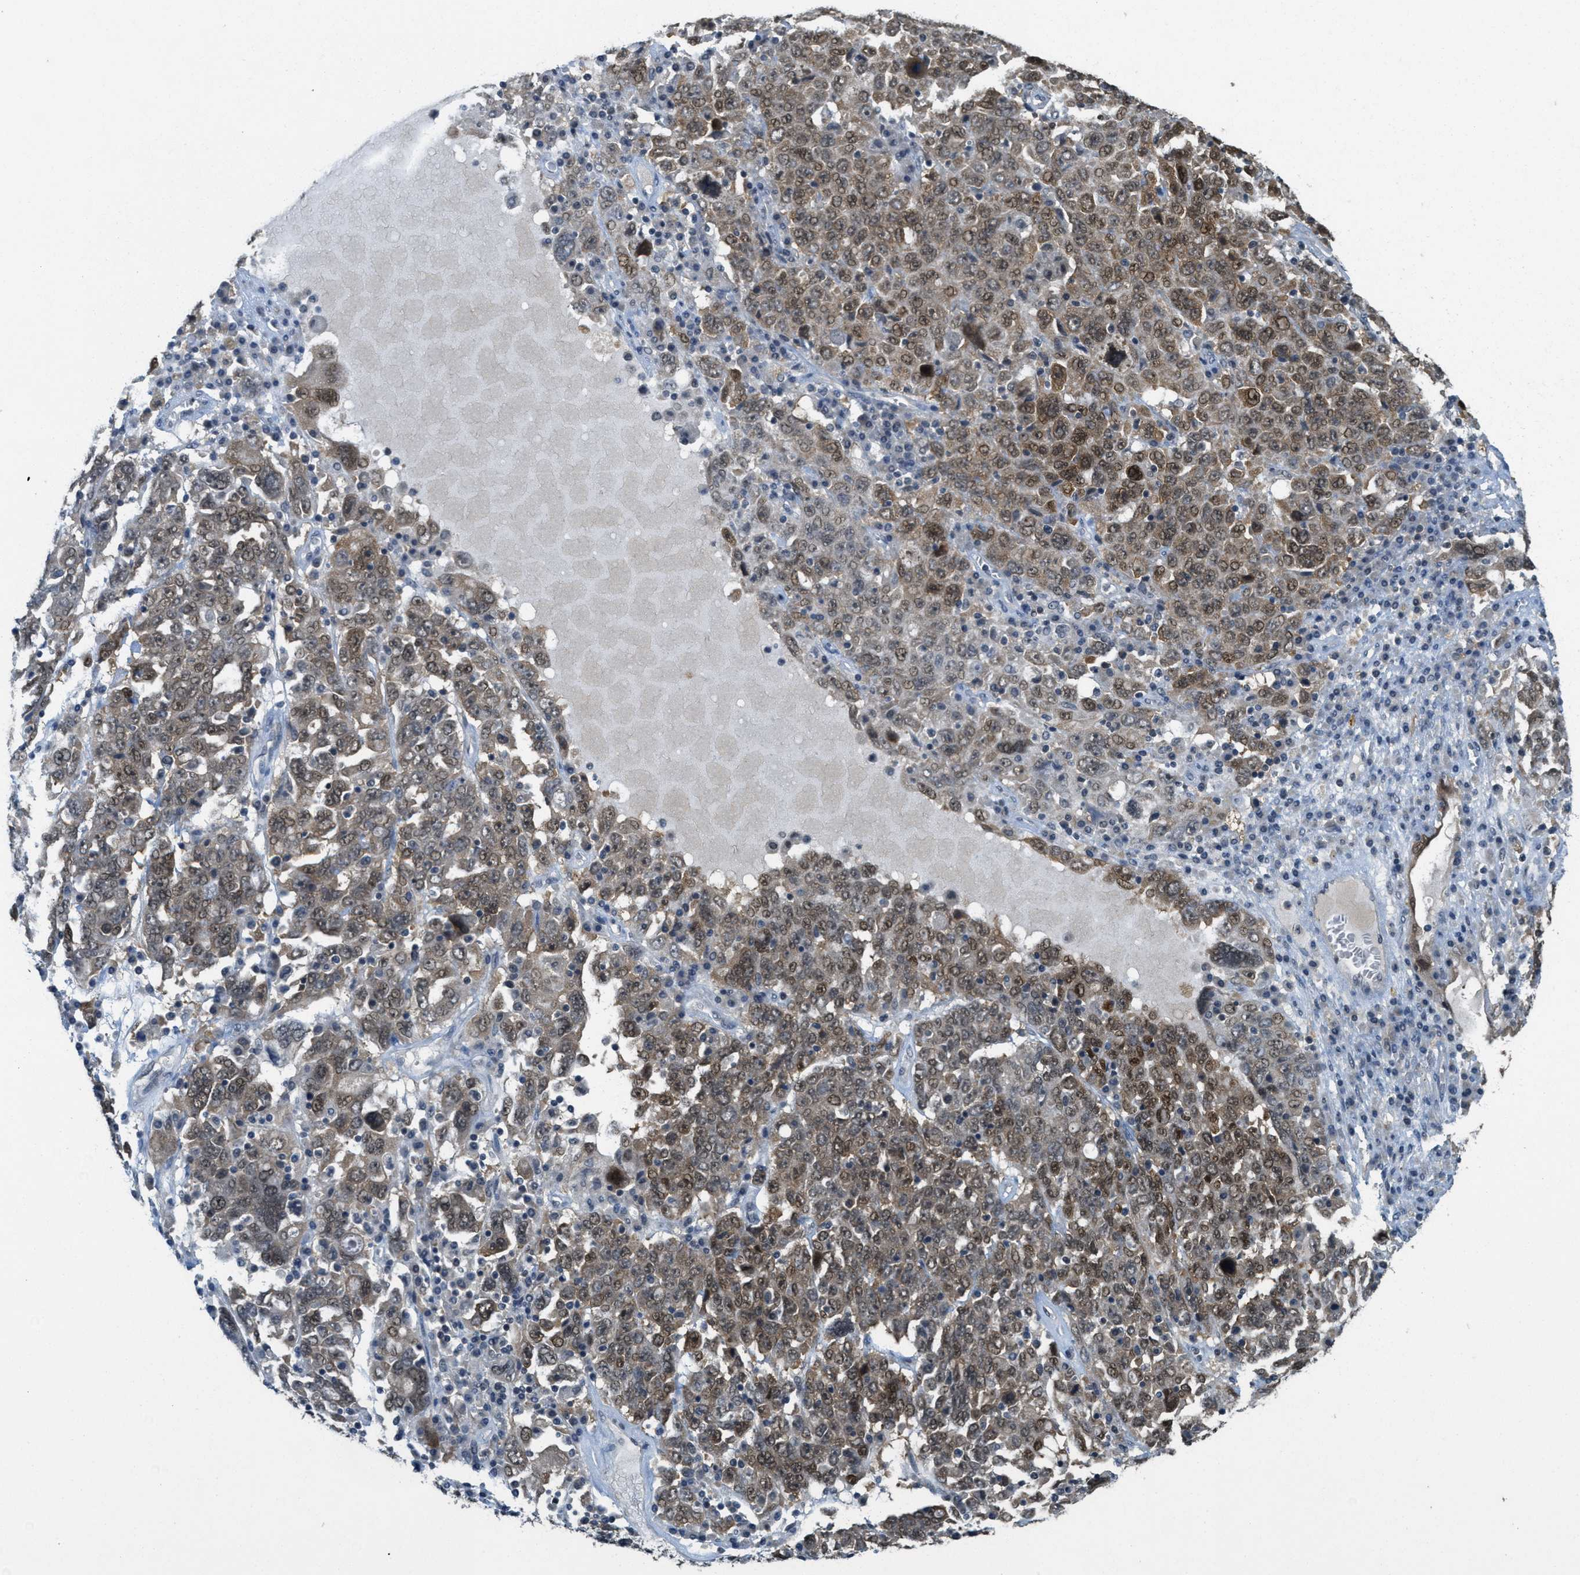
{"staining": {"intensity": "moderate", "quantity": ">75%", "location": "nuclear"}, "tissue": "ovarian cancer", "cell_type": "Tumor cells", "image_type": "cancer", "snomed": [{"axis": "morphology", "description": "Carcinoma, endometroid"}, {"axis": "topography", "description": "Ovary"}], "caption": "Protein expression analysis of ovarian endometroid carcinoma shows moderate nuclear staining in approximately >75% of tumor cells.", "gene": "DNAJB1", "patient": {"sex": "female", "age": 62}}